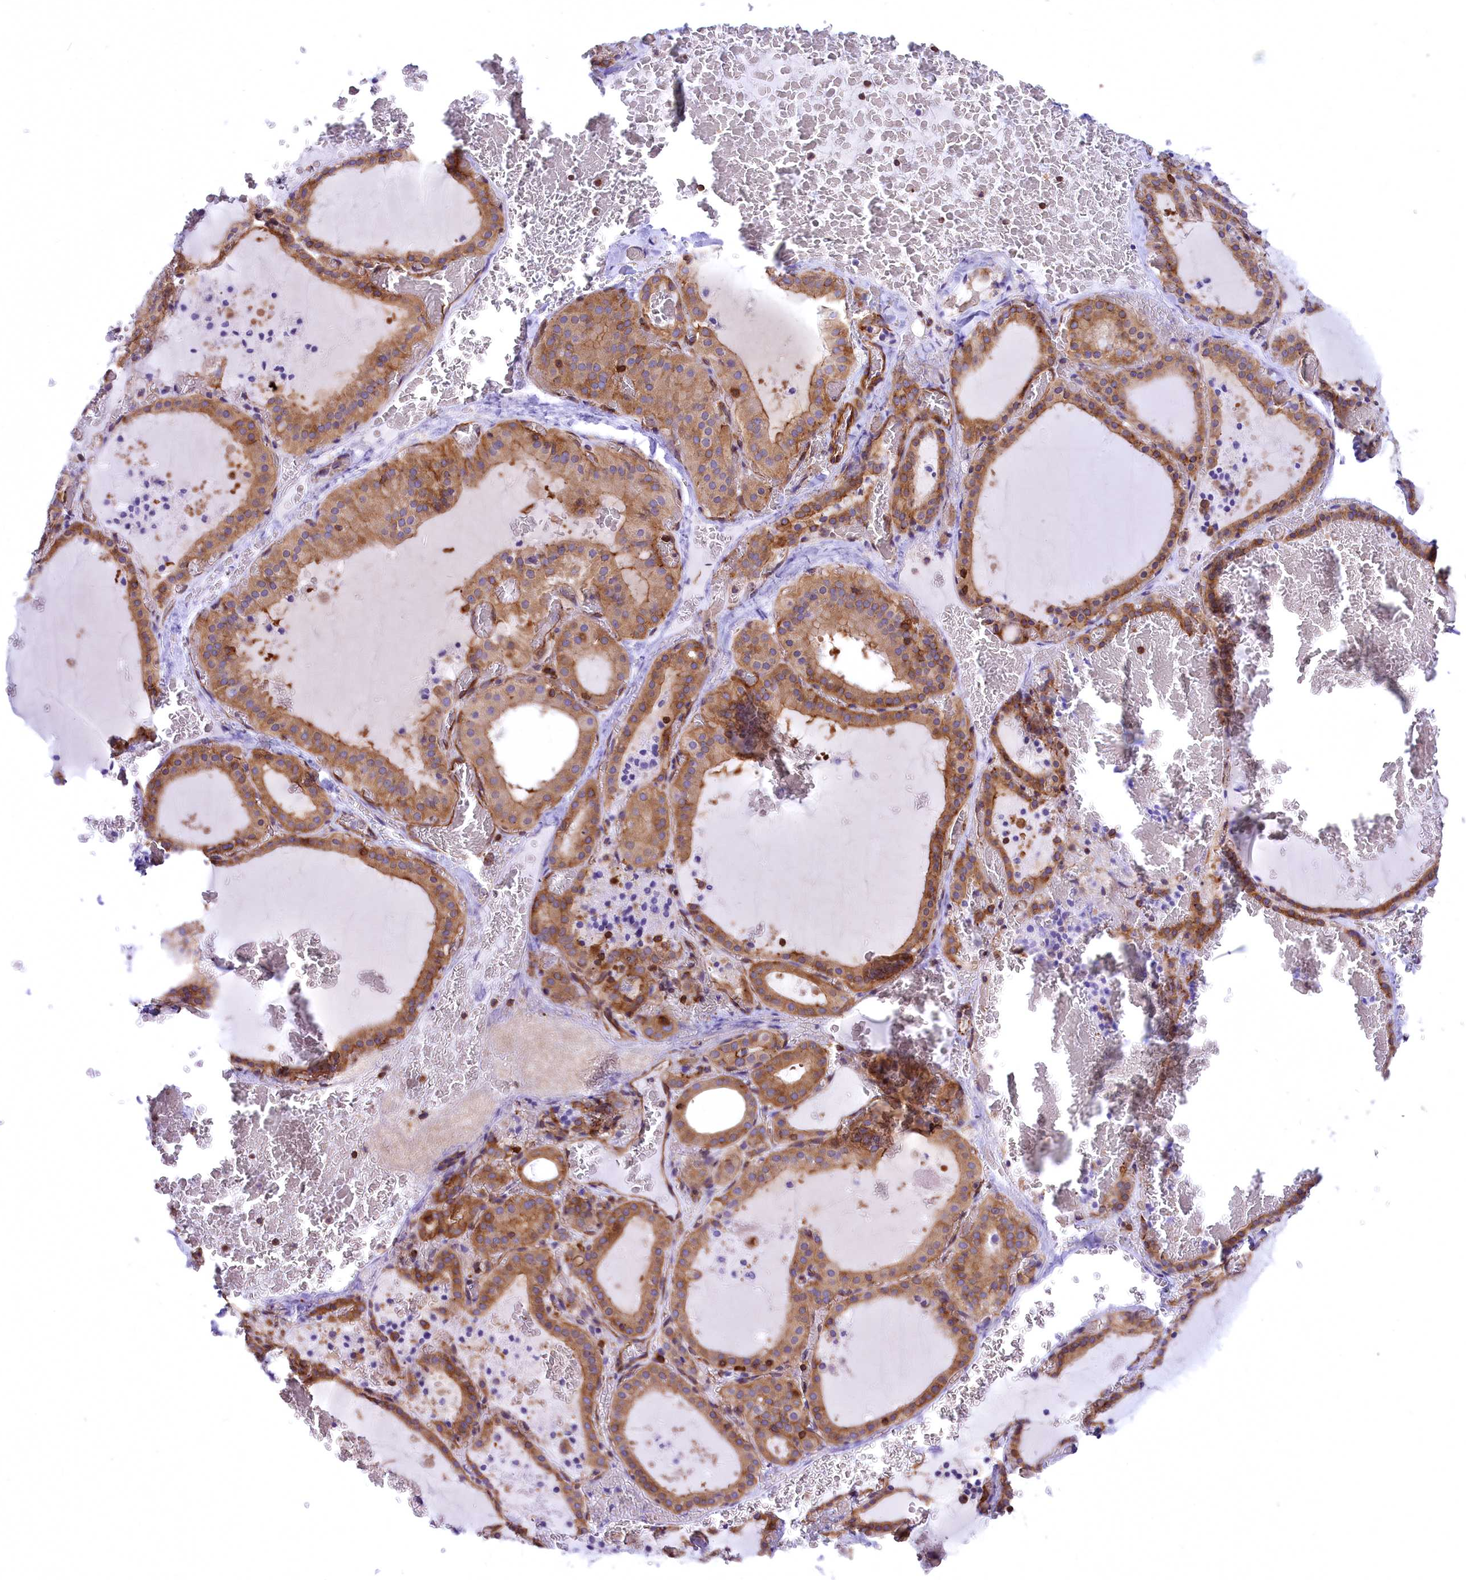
{"staining": {"intensity": "moderate", "quantity": ">75%", "location": "cytoplasmic/membranous"}, "tissue": "thyroid gland", "cell_type": "Glandular cells", "image_type": "normal", "snomed": [{"axis": "morphology", "description": "Normal tissue, NOS"}, {"axis": "topography", "description": "Thyroid gland"}], "caption": "DAB (3,3'-diaminobenzidine) immunohistochemical staining of benign human thyroid gland shows moderate cytoplasmic/membranous protein positivity in about >75% of glandular cells. (IHC, brightfield microscopy, high magnification).", "gene": "SEPTIN9", "patient": {"sex": "female", "age": 39}}